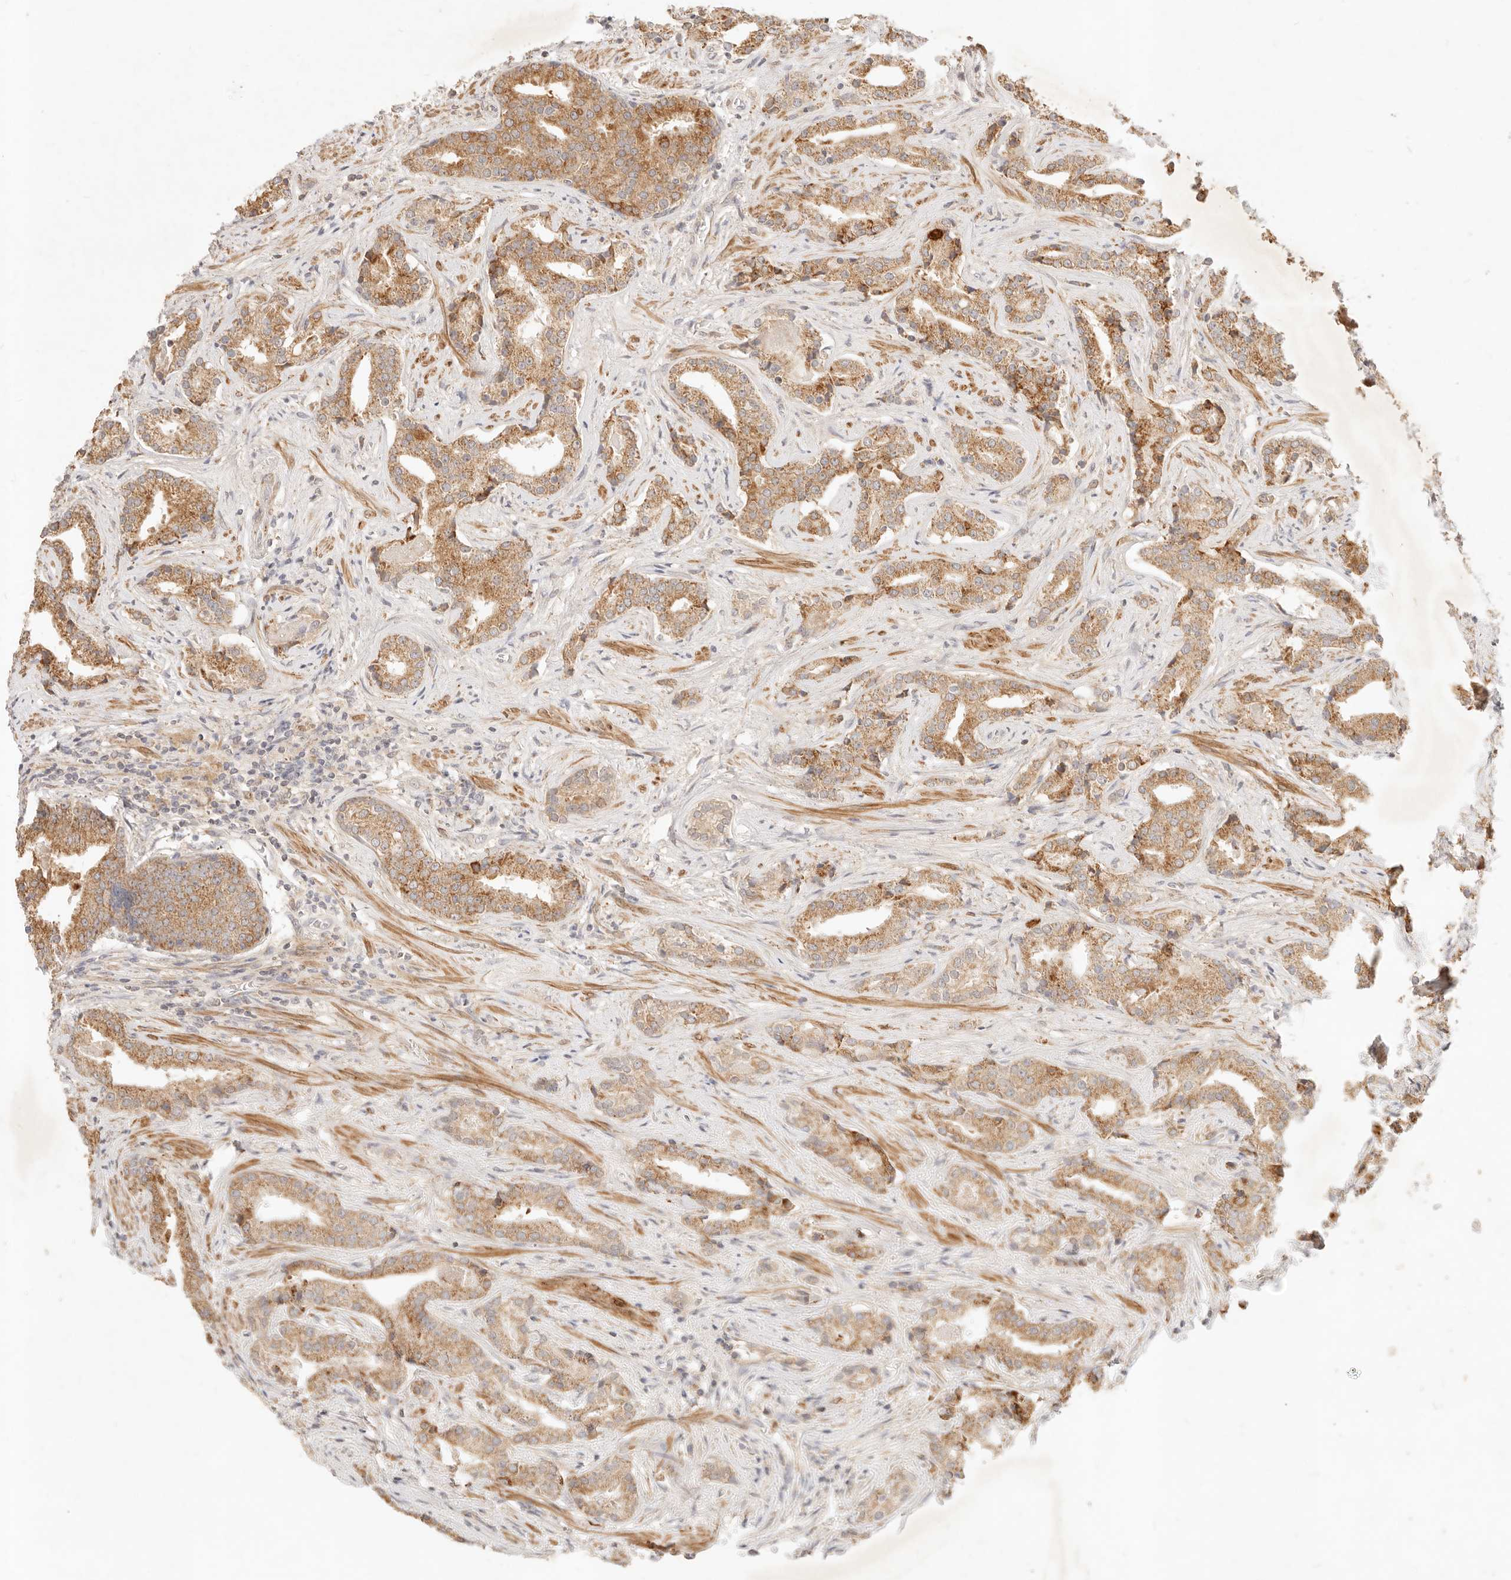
{"staining": {"intensity": "moderate", "quantity": ">75%", "location": "cytoplasmic/membranous"}, "tissue": "prostate cancer", "cell_type": "Tumor cells", "image_type": "cancer", "snomed": [{"axis": "morphology", "description": "Adenocarcinoma, Low grade"}, {"axis": "topography", "description": "Prostate"}], "caption": "Brown immunohistochemical staining in prostate cancer shows moderate cytoplasmic/membranous expression in approximately >75% of tumor cells.", "gene": "RUBCNL", "patient": {"sex": "male", "age": 67}}